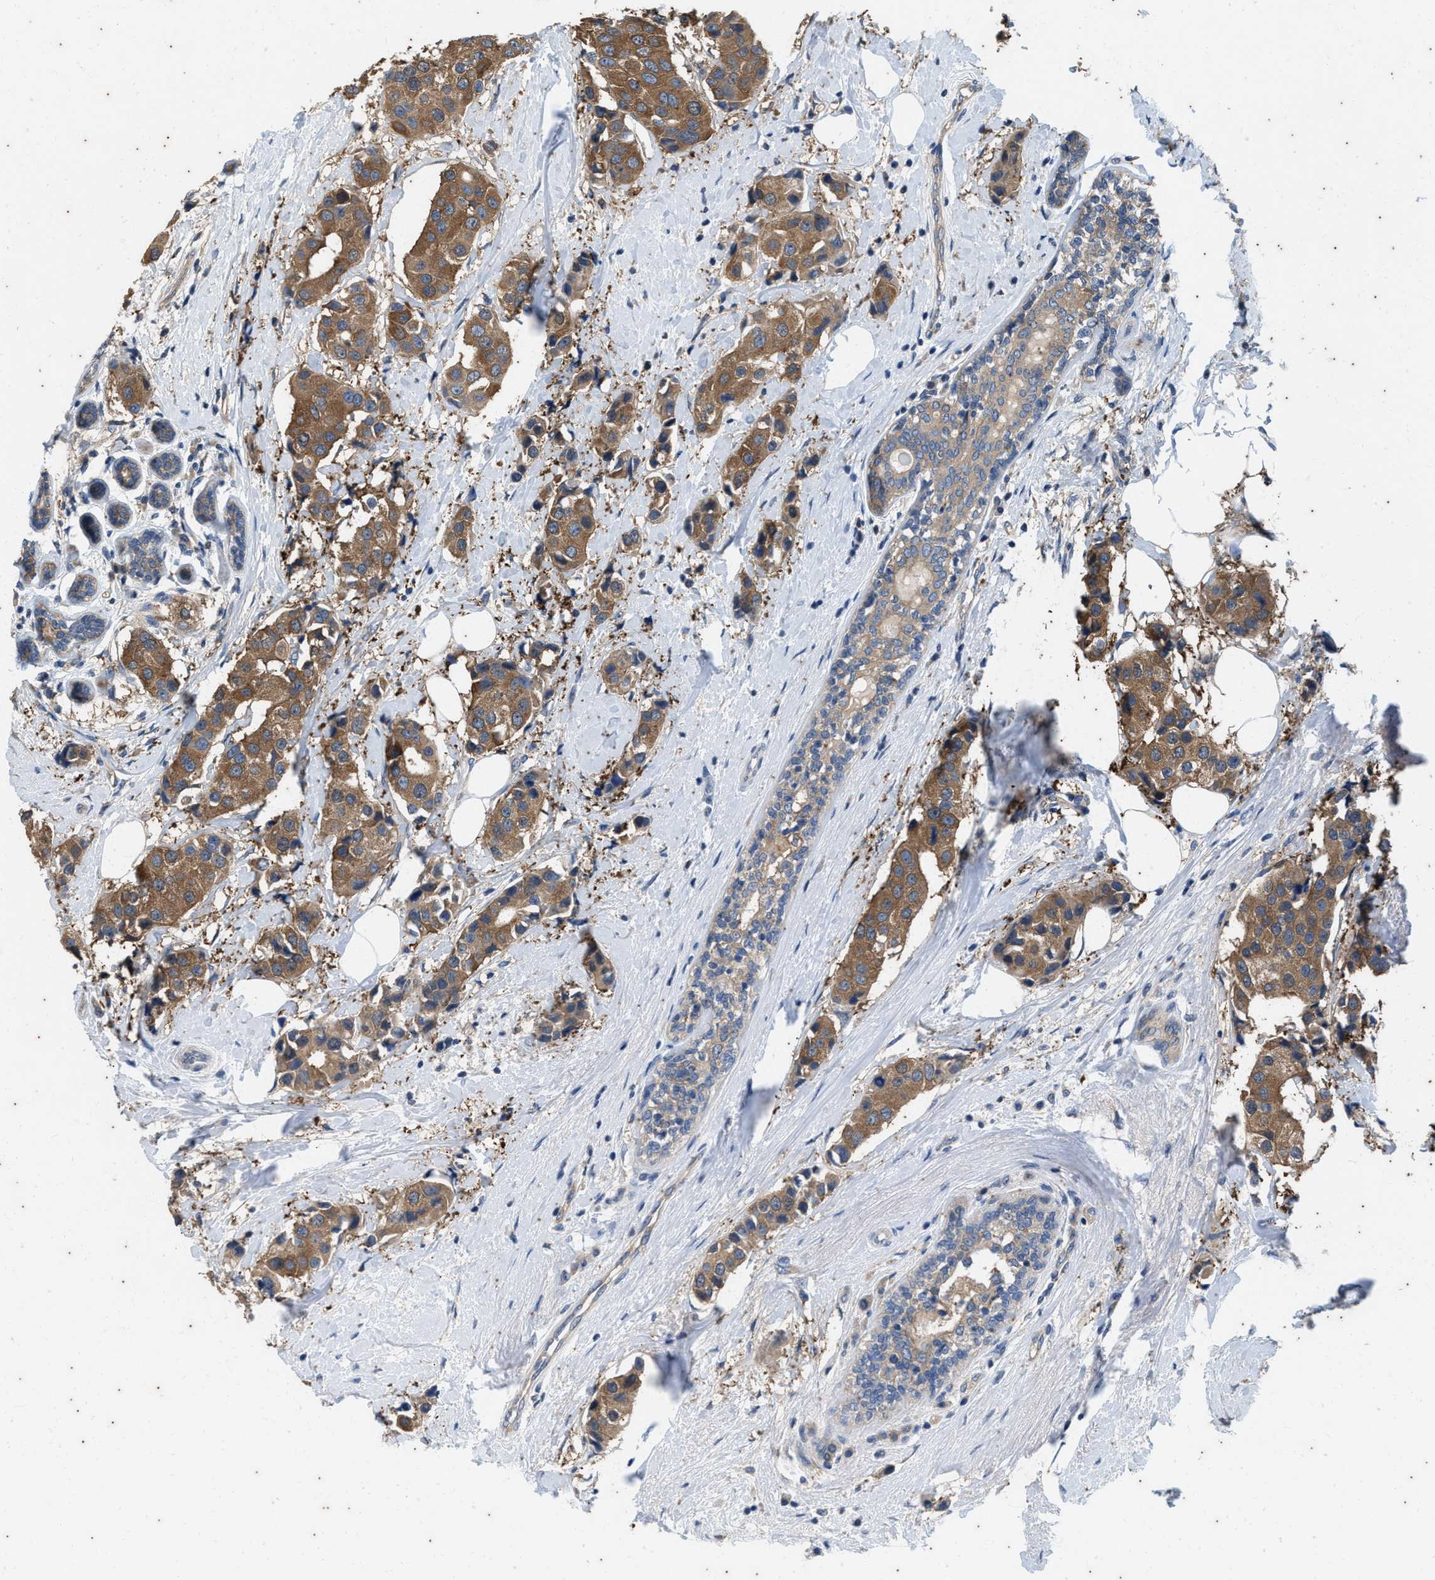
{"staining": {"intensity": "moderate", "quantity": ">75%", "location": "cytoplasmic/membranous"}, "tissue": "breast cancer", "cell_type": "Tumor cells", "image_type": "cancer", "snomed": [{"axis": "morphology", "description": "Normal tissue, NOS"}, {"axis": "morphology", "description": "Duct carcinoma"}, {"axis": "topography", "description": "Breast"}], "caption": "This histopathology image demonstrates IHC staining of breast invasive ductal carcinoma, with medium moderate cytoplasmic/membranous staining in about >75% of tumor cells.", "gene": "COX19", "patient": {"sex": "female", "age": 39}}